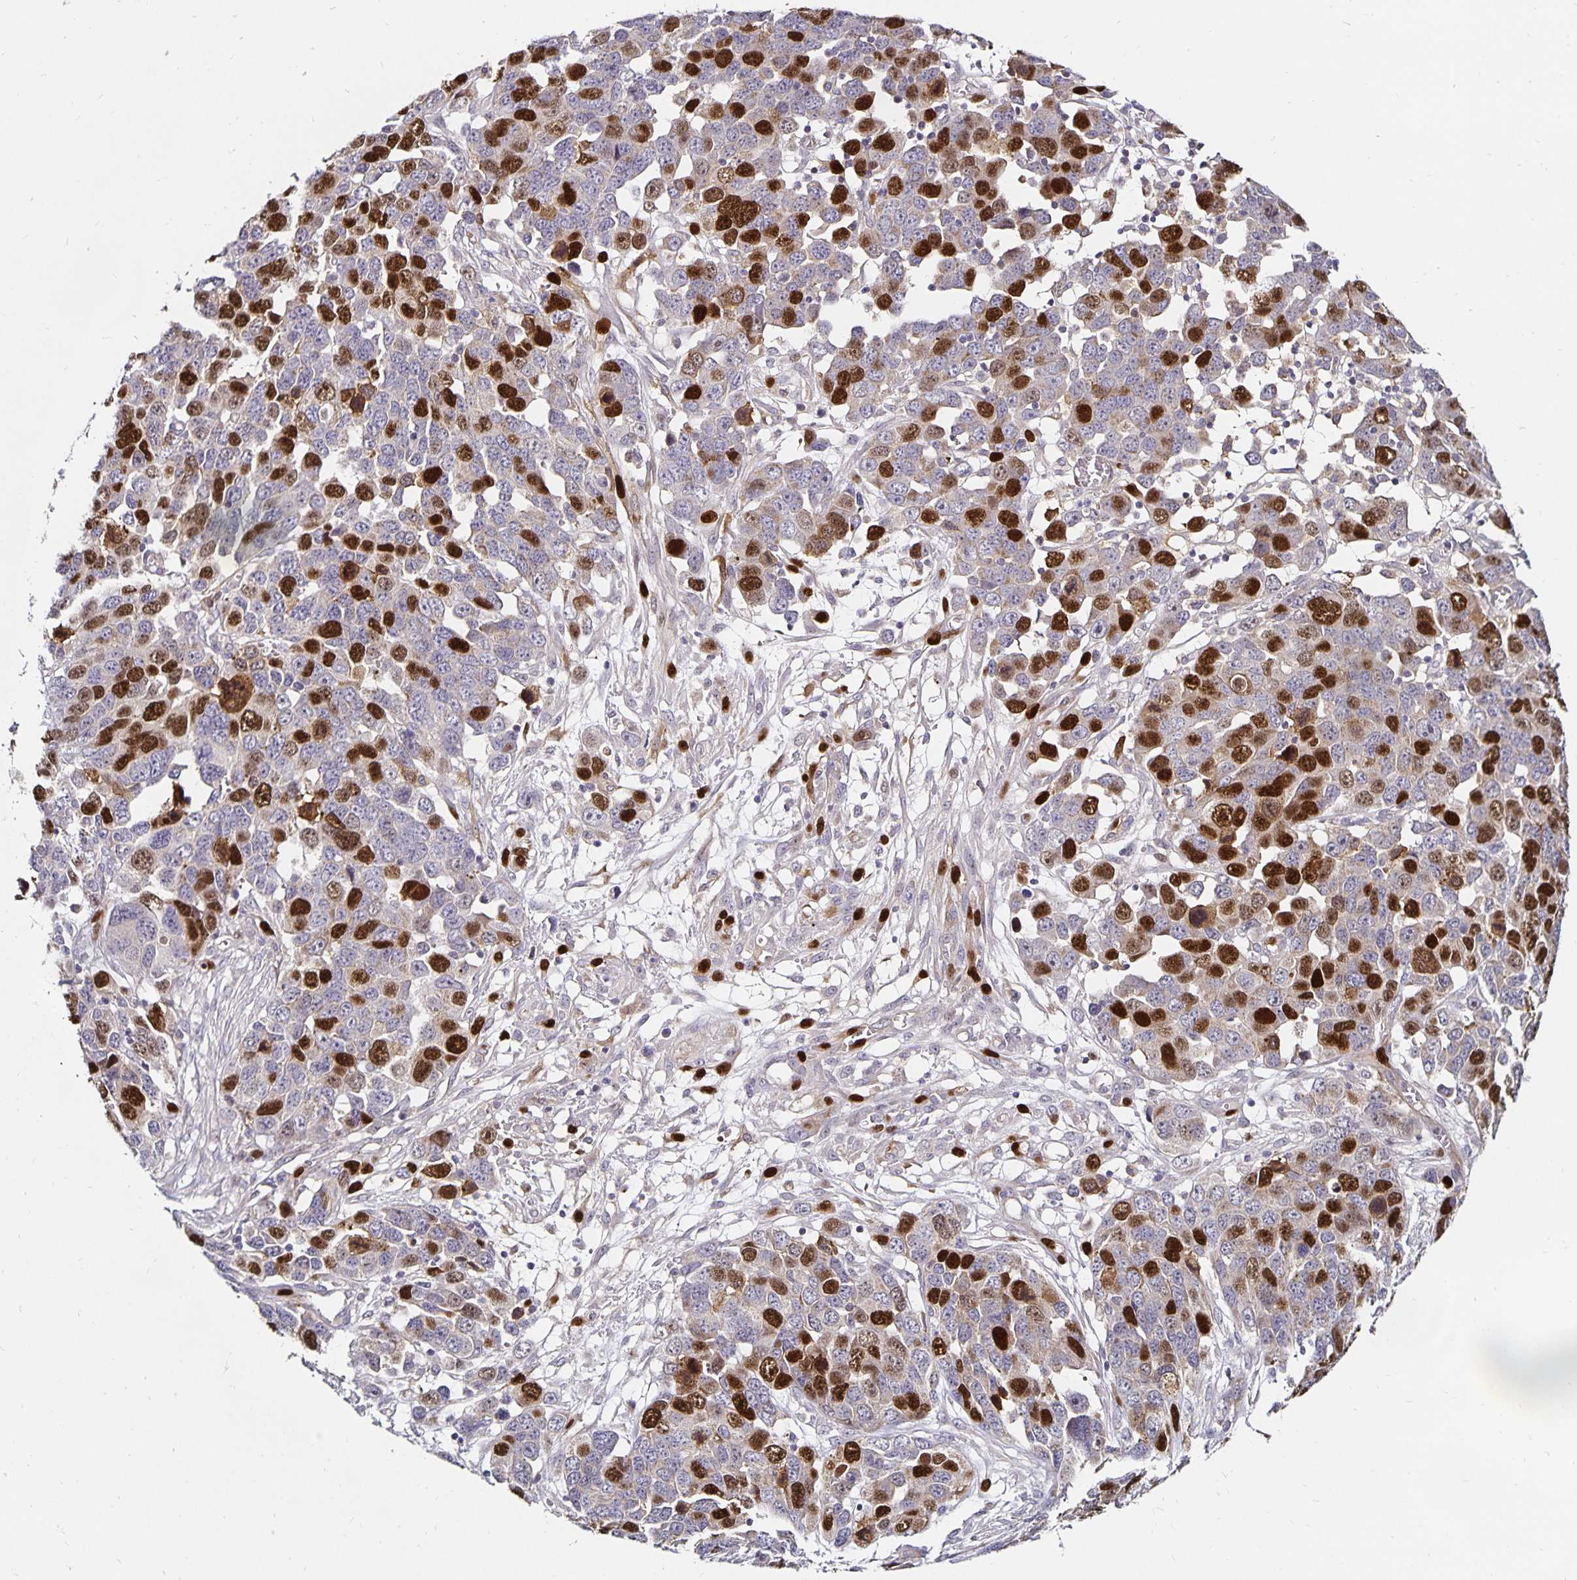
{"staining": {"intensity": "strong", "quantity": "25%-75%", "location": "nuclear"}, "tissue": "ovarian cancer", "cell_type": "Tumor cells", "image_type": "cancer", "snomed": [{"axis": "morphology", "description": "Cystadenocarcinoma, serous, NOS"}, {"axis": "topography", "description": "Ovary"}], "caption": "Human ovarian cancer stained with a protein marker demonstrates strong staining in tumor cells.", "gene": "ANLN", "patient": {"sex": "female", "age": 76}}